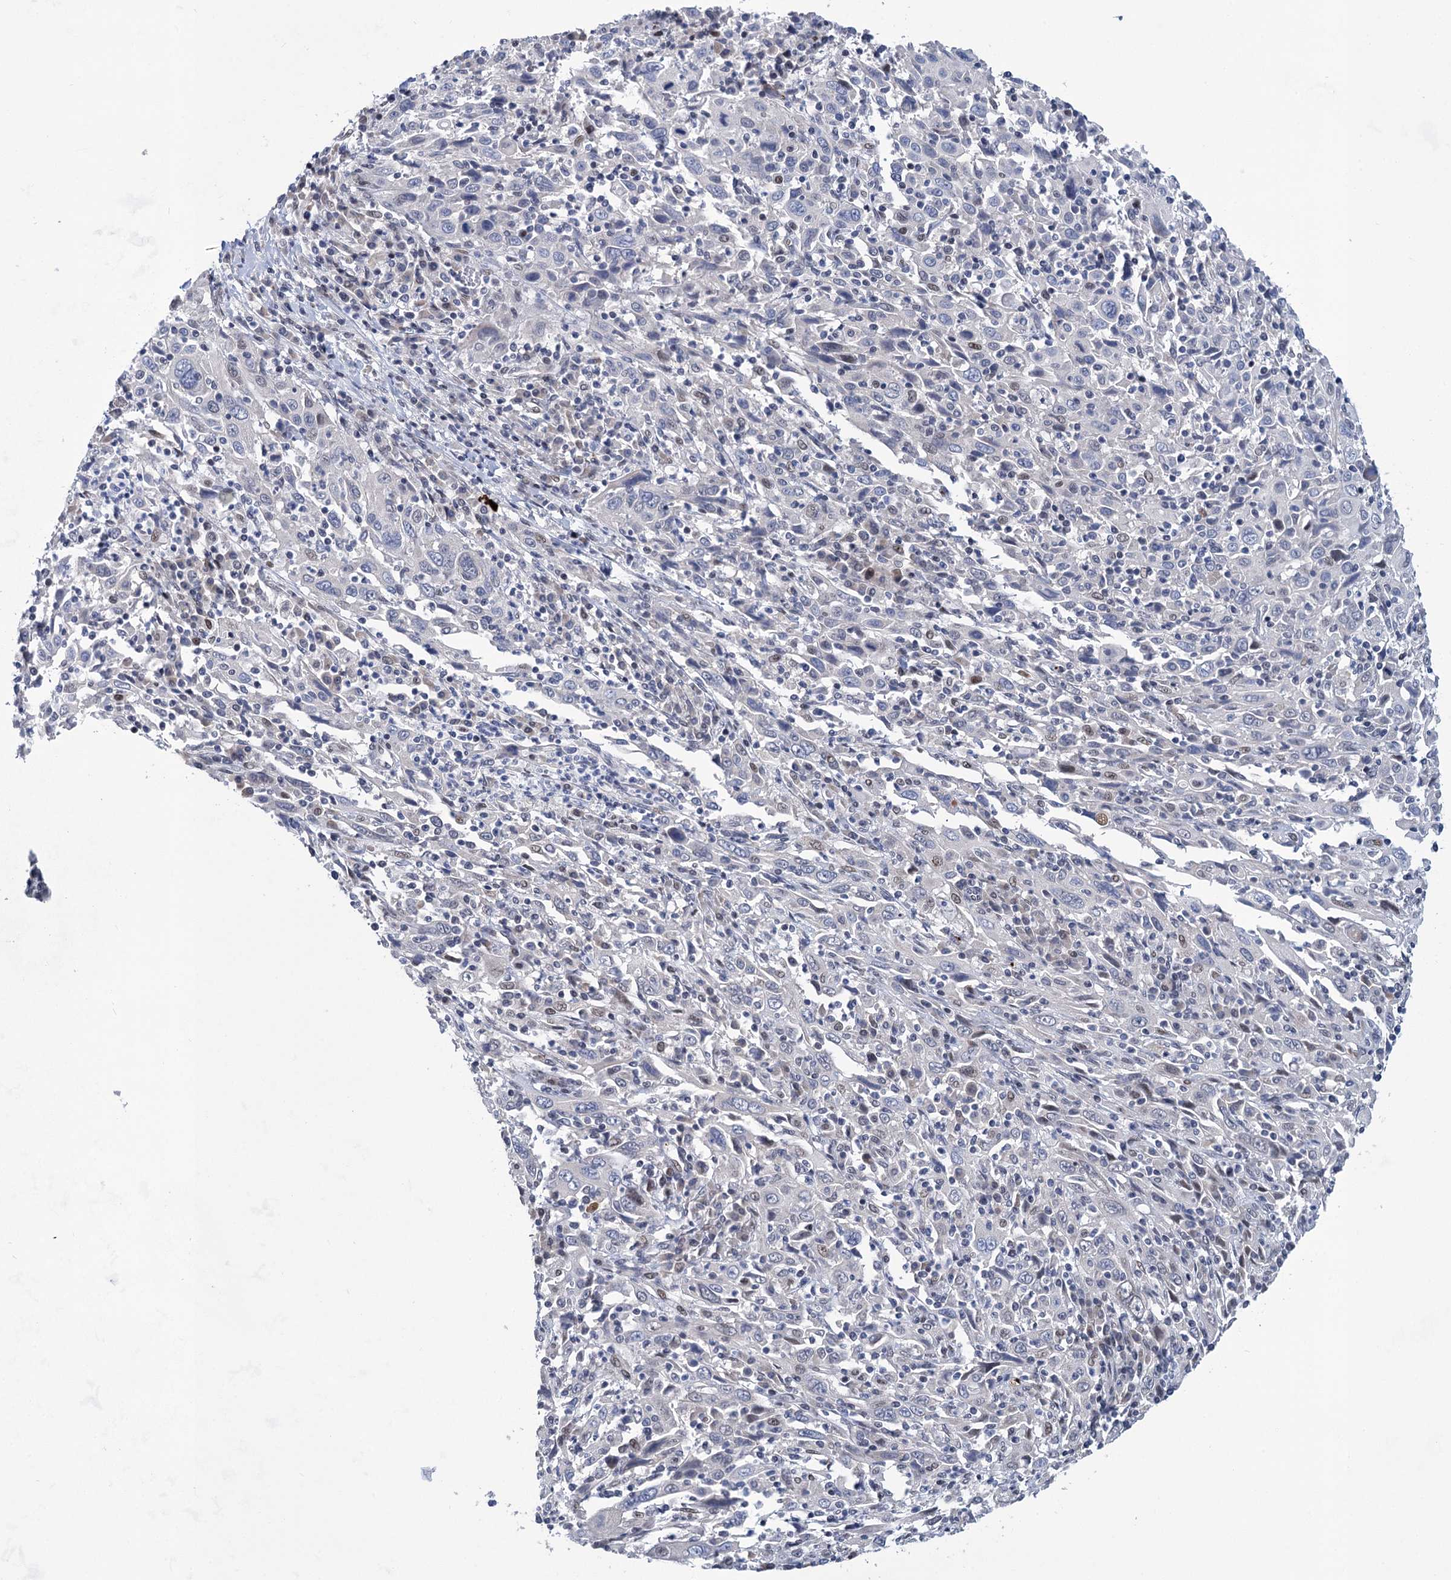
{"staining": {"intensity": "negative", "quantity": "none", "location": "none"}, "tissue": "cervical cancer", "cell_type": "Tumor cells", "image_type": "cancer", "snomed": [{"axis": "morphology", "description": "Squamous cell carcinoma, NOS"}, {"axis": "topography", "description": "Cervix"}], "caption": "This is an immunohistochemistry photomicrograph of human squamous cell carcinoma (cervical). There is no expression in tumor cells.", "gene": "MON2", "patient": {"sex": "female", "age": 46}}